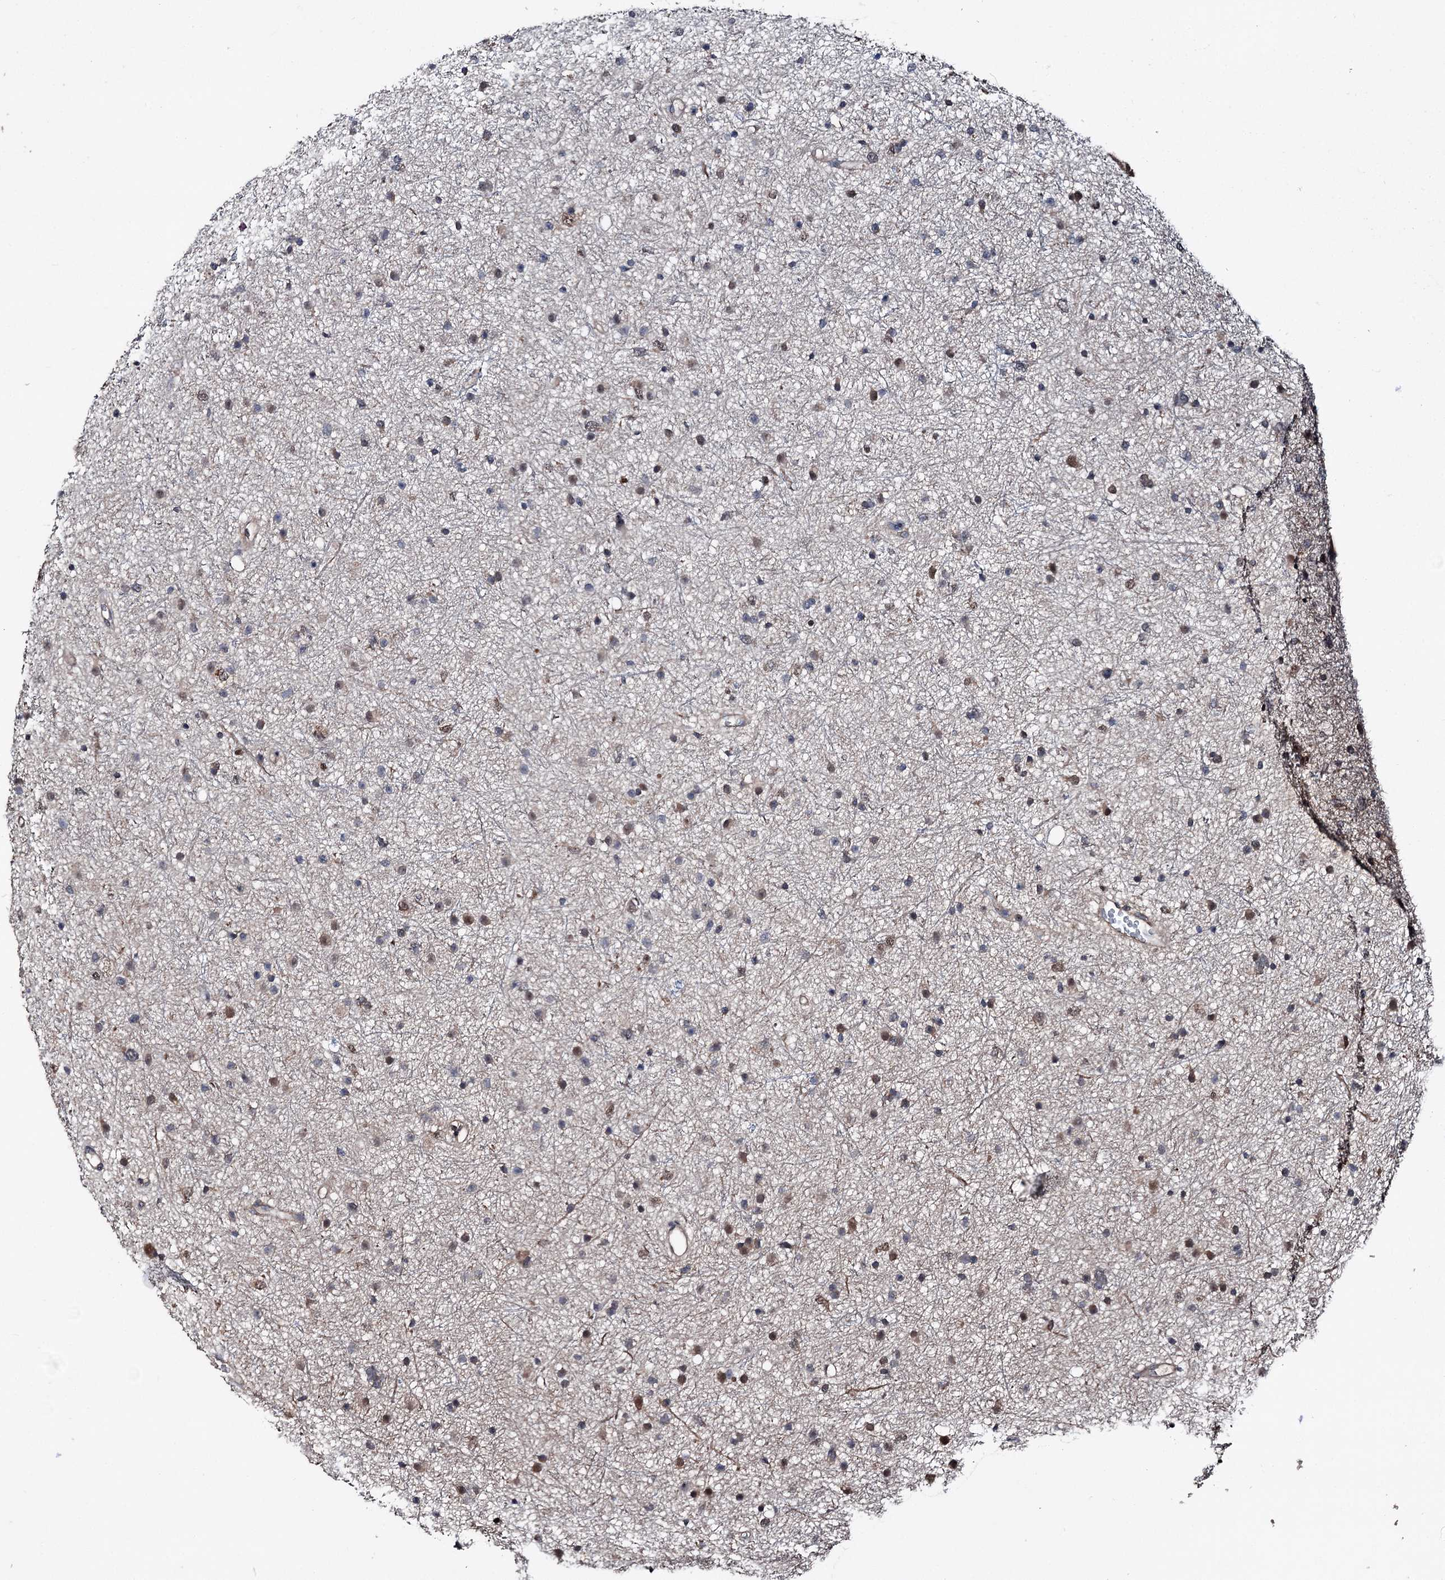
{"staining": {"intensity": "moderate", "quantity": "<25%", "location": "cytoplasmic/membranous,nuclear"}, "tissue": "glioma", "cell_type": "Tumor cells", "image_type": "cancer", "snomed": [{"axis": "morphology", "description": "Glioma, malignant, Low grade"}, {"axis": "topography", "description": "Cerebral cortex"}], "caption": "Glioma was stained to show a protein in brown. There is low levels of moderate cytoplasmic/membranous and nuclear positivity in about <25% of tumor cells. The staining was performed using DAB to visualize the protein expression in brown, while the nuclei were stained in blue with hematoxylin (Magnification: 20x).", "gene": "PSMD13", "patient": {"sex": "female", "age": 39}}